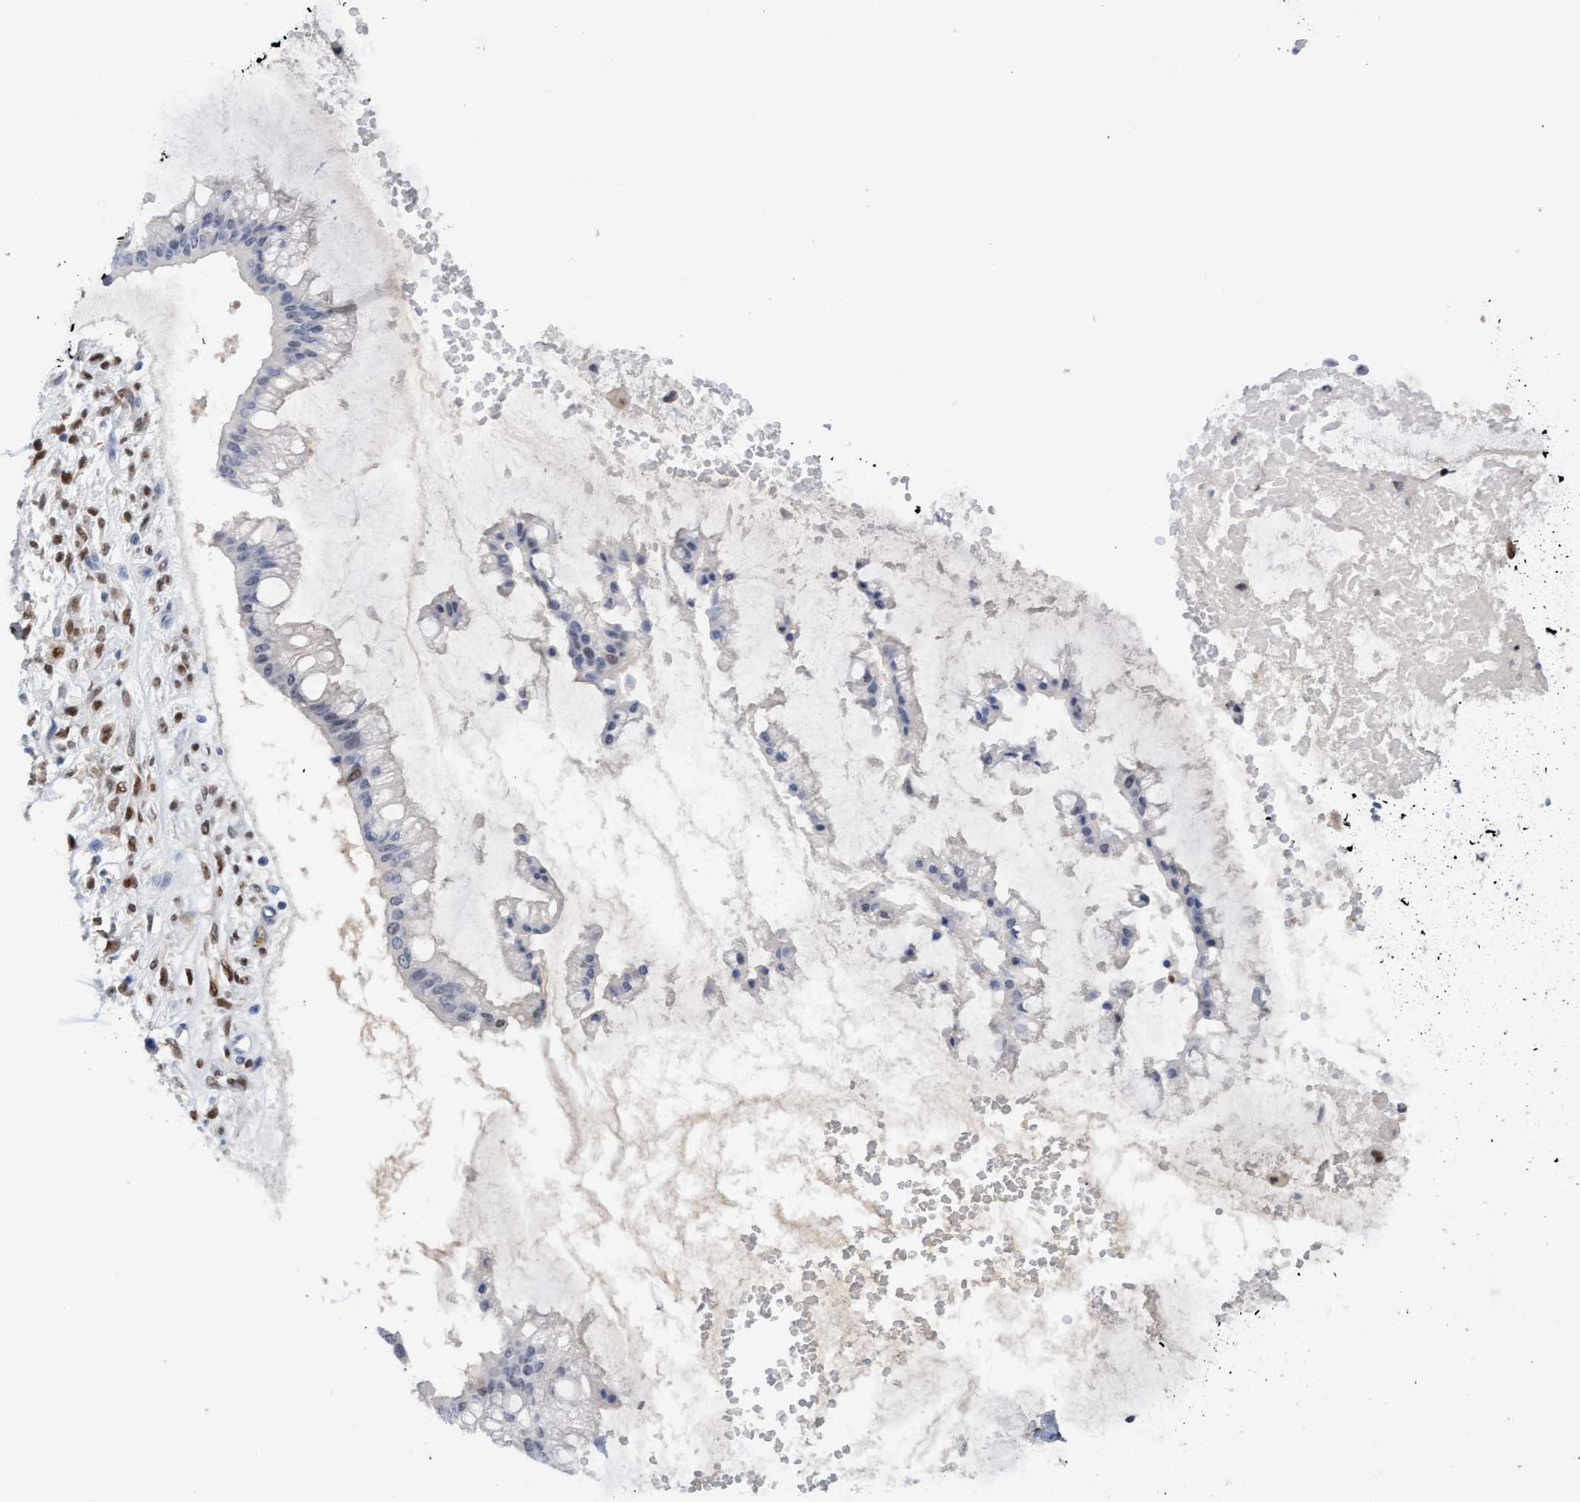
{"staining": {"intensity": "weak", "quantity": "<25%", "location": "nuclear"}, "tissue": "ovarian cancer", "cell_type": "Tumor cells", "image_type": "cancer", "snomed": [{"axis": "morphology", "description": "Cystadenocarcinoma, mucinous, NOS"}, {"axis": "topography", "description": "Ovary"}], "caption": "Immunohistochemistry (IHC) of human mucinous cystadenocarcinoma (ovarian) exhibits no staining in tumor cells. (Stains: DAB (3,3'-diaminobenzidine) immunohistochemistry with hematoxylin counter stain, Microscopy: brightfield microscopy at high magnification).", "gene": "PINX1", "patient": {"sex": "female", "age": 73}}